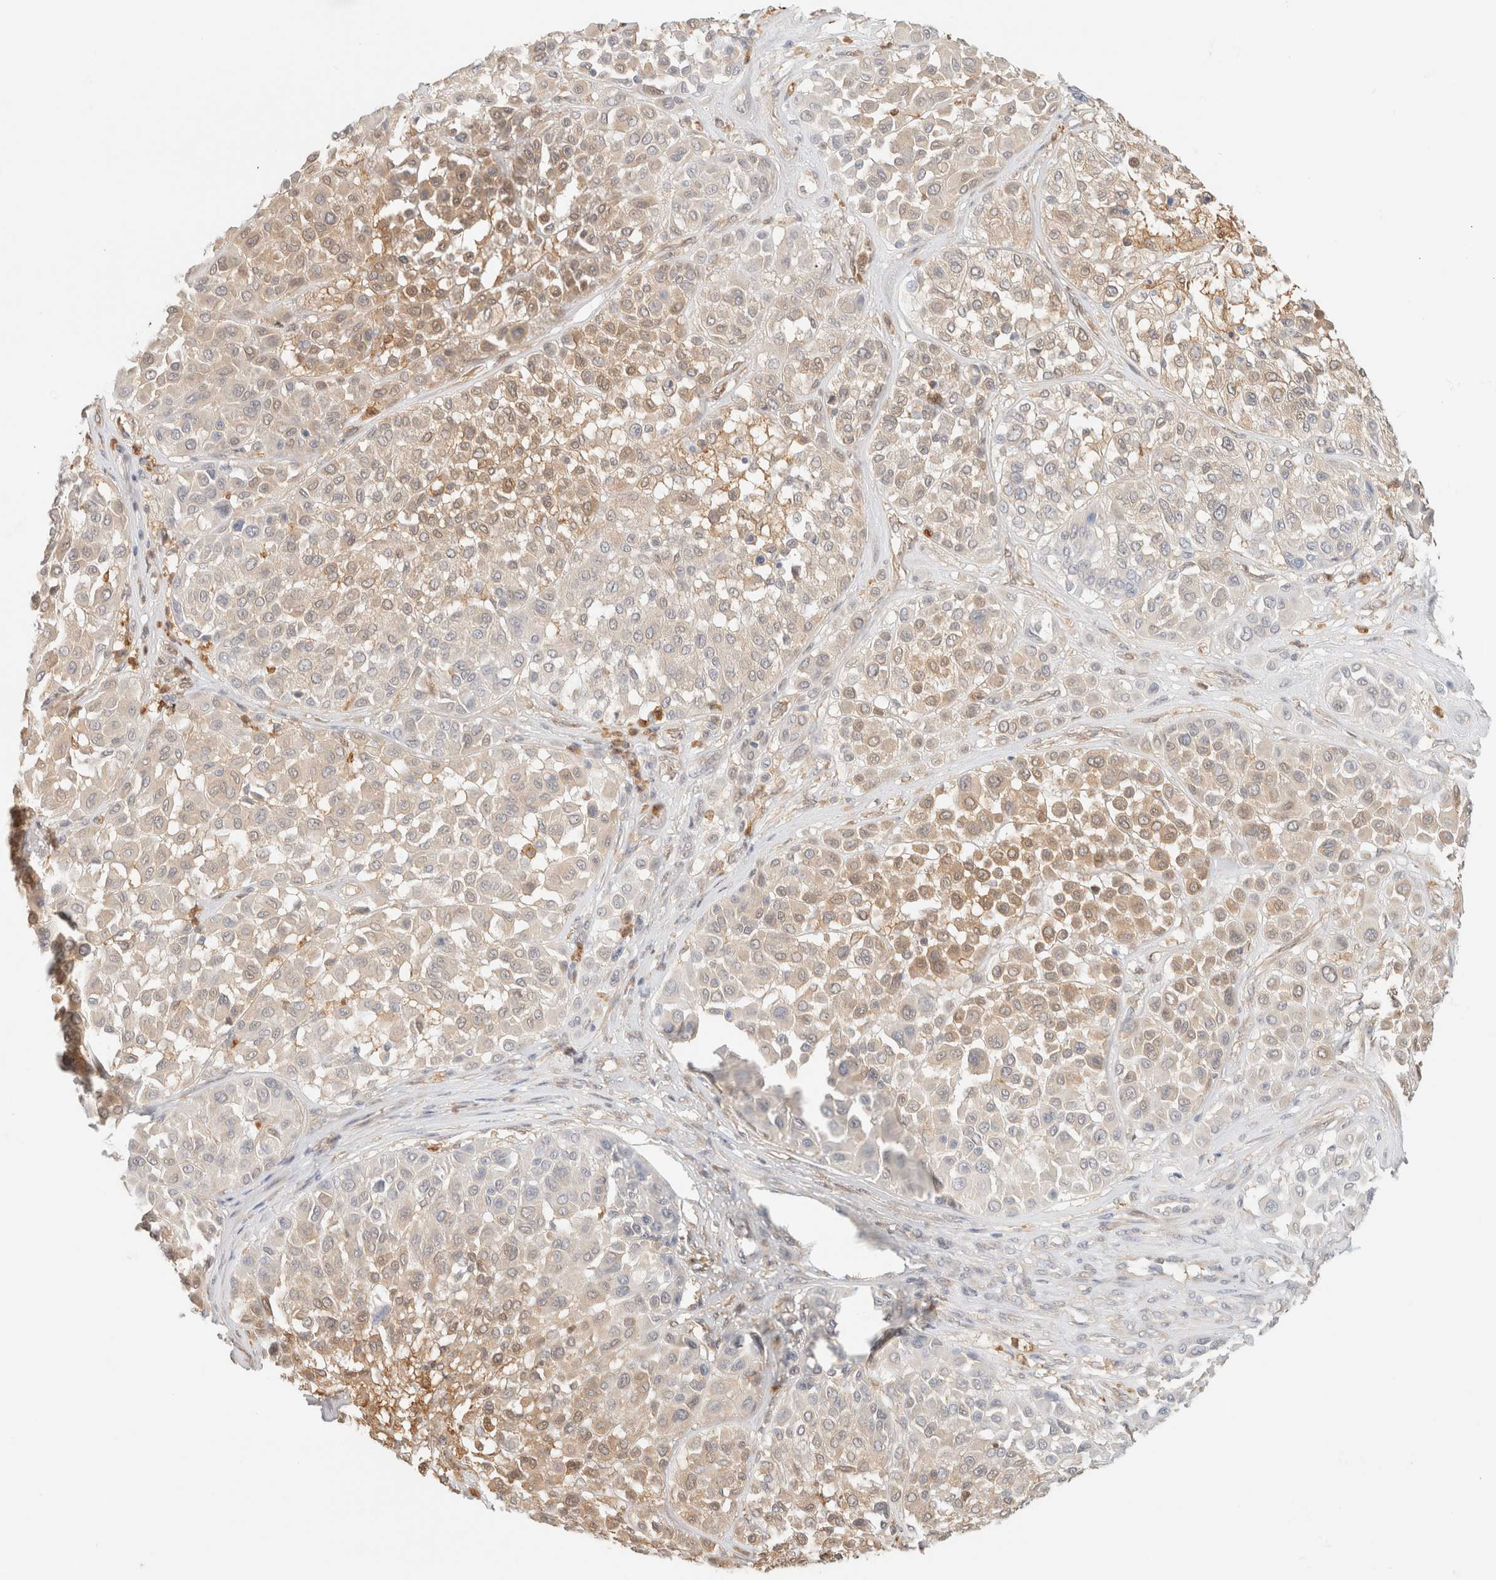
{"staining": {"intensity": "moderate", "quantity": "25%-75%", "location": "cytoplasmic/membranous"}, "tissue": "melanoma", "cell_type": "Tumor cells", "image_type": "cancer", "snomed": [{"axis": "morphology", "description": "Malignant melanoma, Metastatic site"}, {"axis": "topography", "description": "Soft tissue"}], "caption": "Malignant melanoma (metastatic site) stained for a protein shows moderate cytoplasmic/membranous positivity in tumor cells. The staining was performed using DAB, with brown indicating positive protein expression. Nuclei are stained blue with hematoxylin.", "gene": "GPI", "patient": {"sex": "male", "age": 41}}